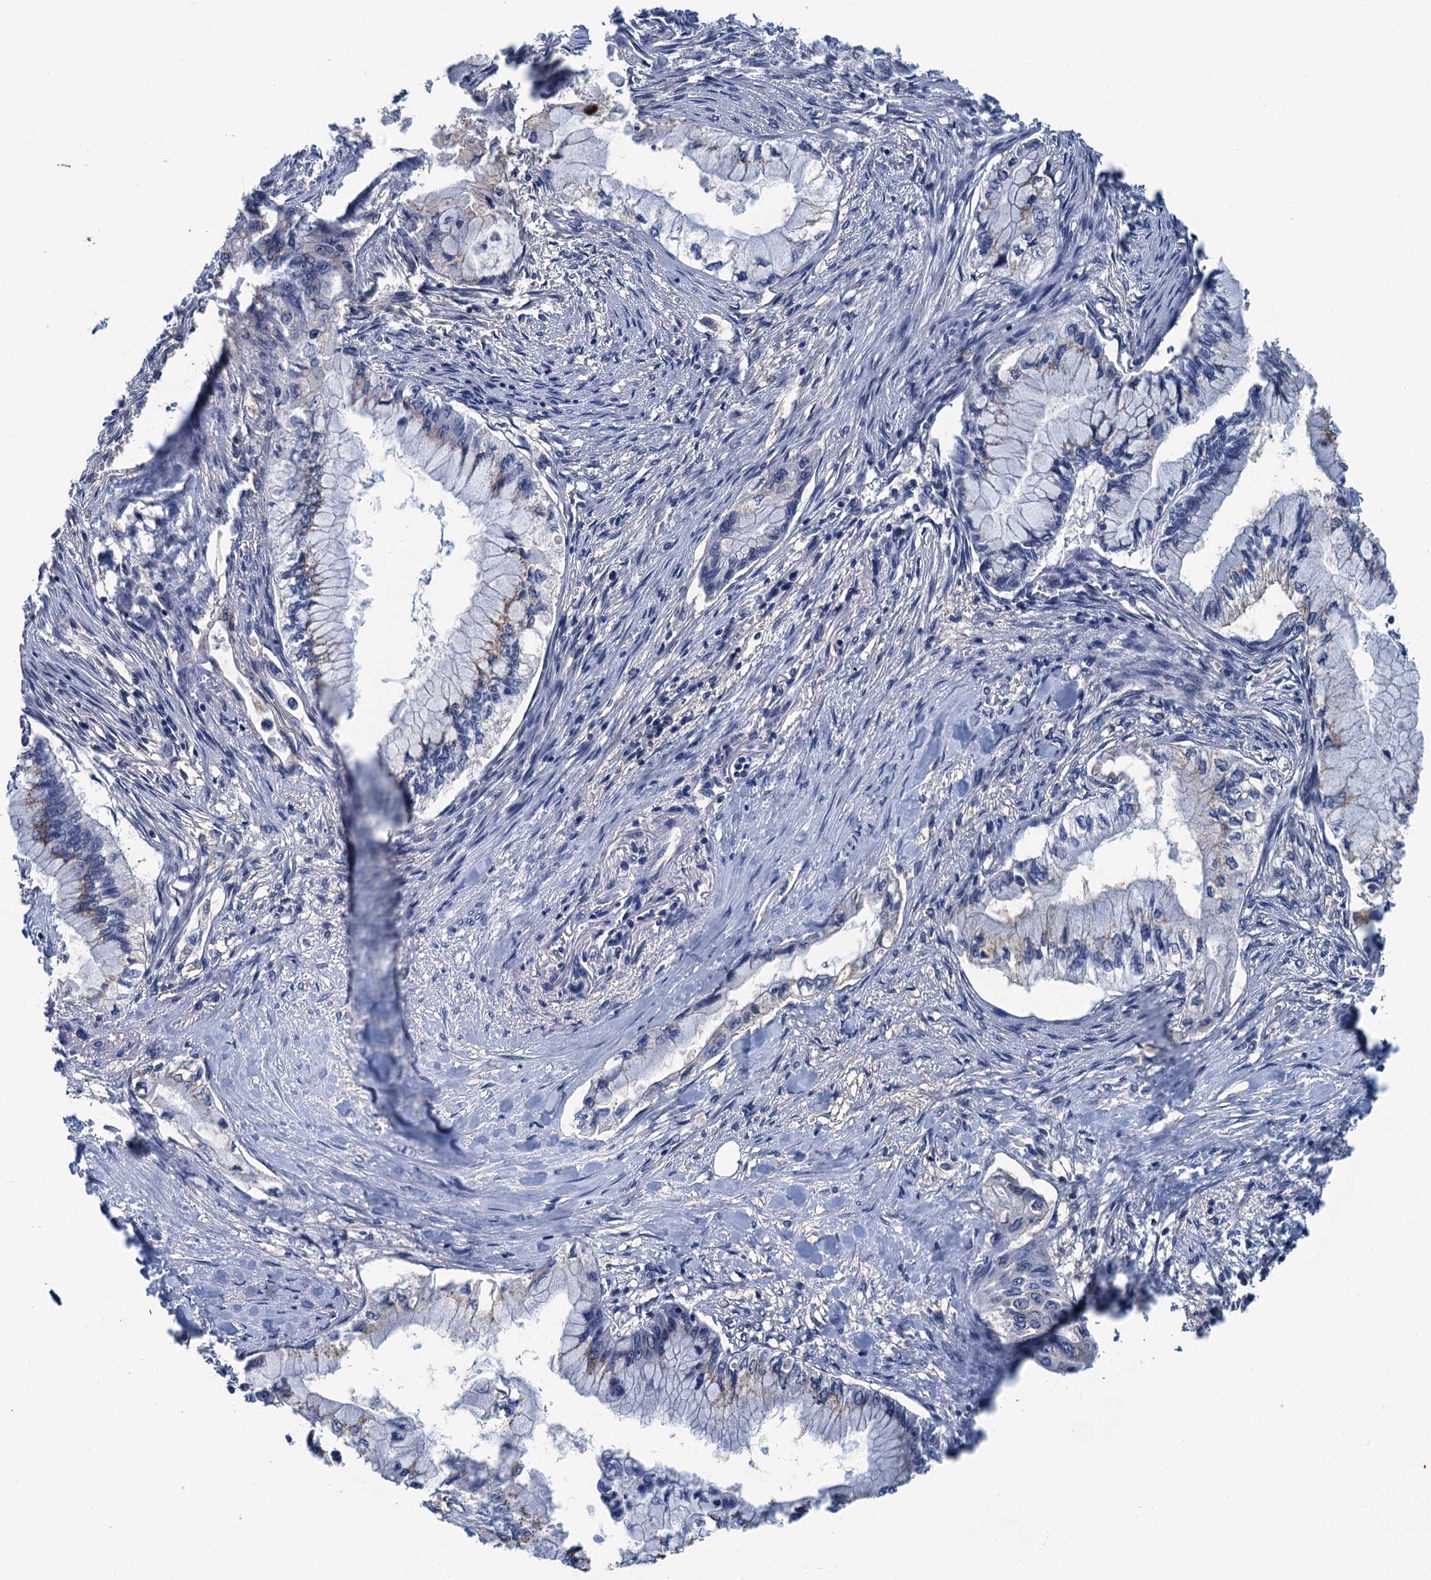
{"staining": {"intensity": "negative", "quantity": "none", "location": "none"}, "tissue": "pancreatic cancer", "cell_type": "Tumor cells", "image_type": "cancer", "snomed": [{"axis": "morphology", "description": "Adenocarcinoma, NOS"}, {"axis": "topography", "description": "Pancreas"}], "caption": "A high-resolution photomicrograph shows immunohistochemistry (IHC) staining of pancreatic cancer (adenocarcinoma), which exhibits no significant staining in tumor cells.", "gene": "RASSF4", "patient": {"sex": "female", "age": 78}}